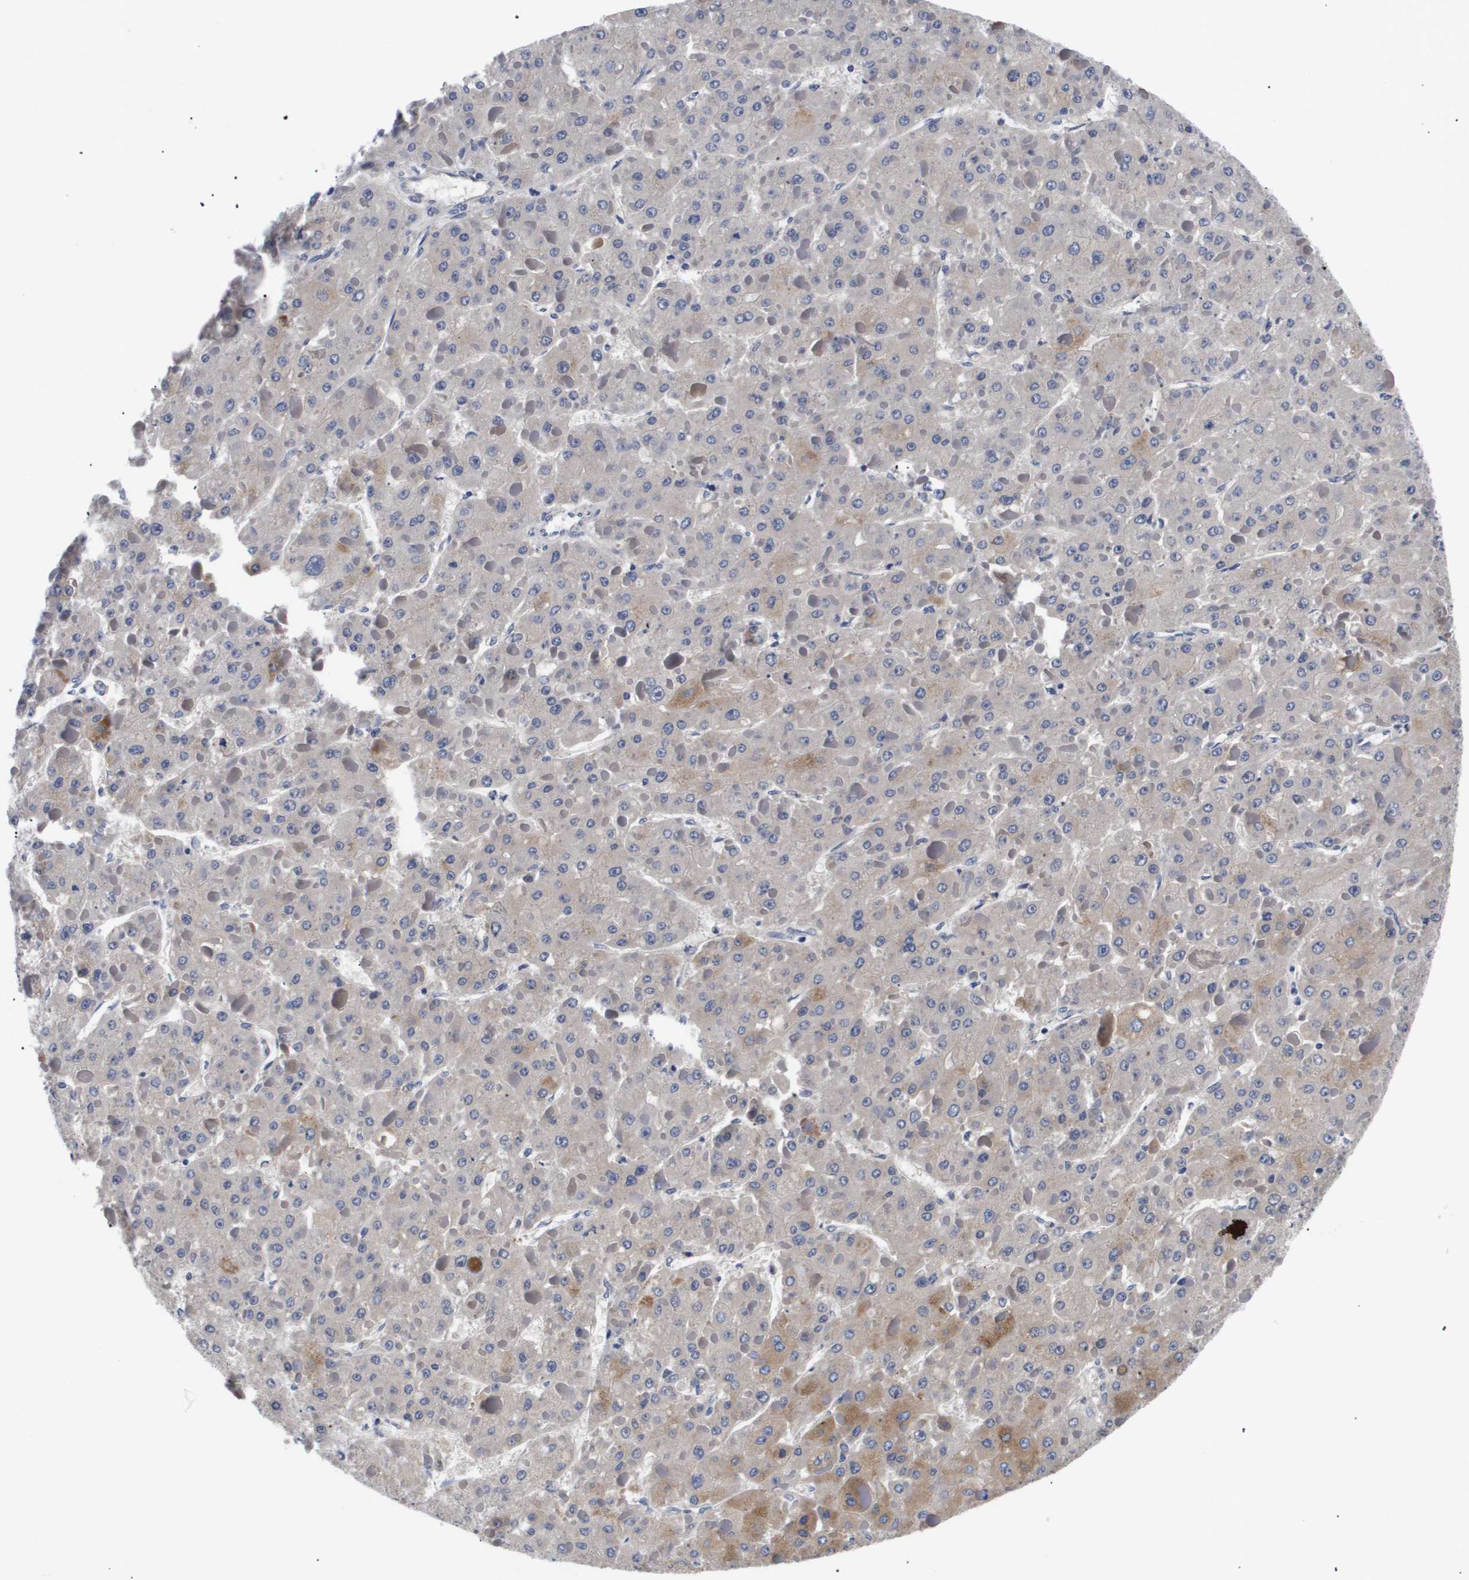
{"staining": {"intensity": "moderate", "quantity": "25%-75%", "location": "cytoplasmic/membranous"}, "tissue": "liver cancer", "cell_type": "Tumor cells", "image_type": "cancer", "snomed": [{"axis": "morphology", "description": "Carcinoma, Hepatocellular, NOS"}, {"axis": "topography", "description": "Liver"}], "caption": "Immunohistochemistry (IHC) (DAB) staining of liver cancer shows moderate cytoplasmic/membranous protein positivity in approximately 25%-75% of tumor cells.", "gene": "SHD", "patient": {"sex": "female", "age": 73}}